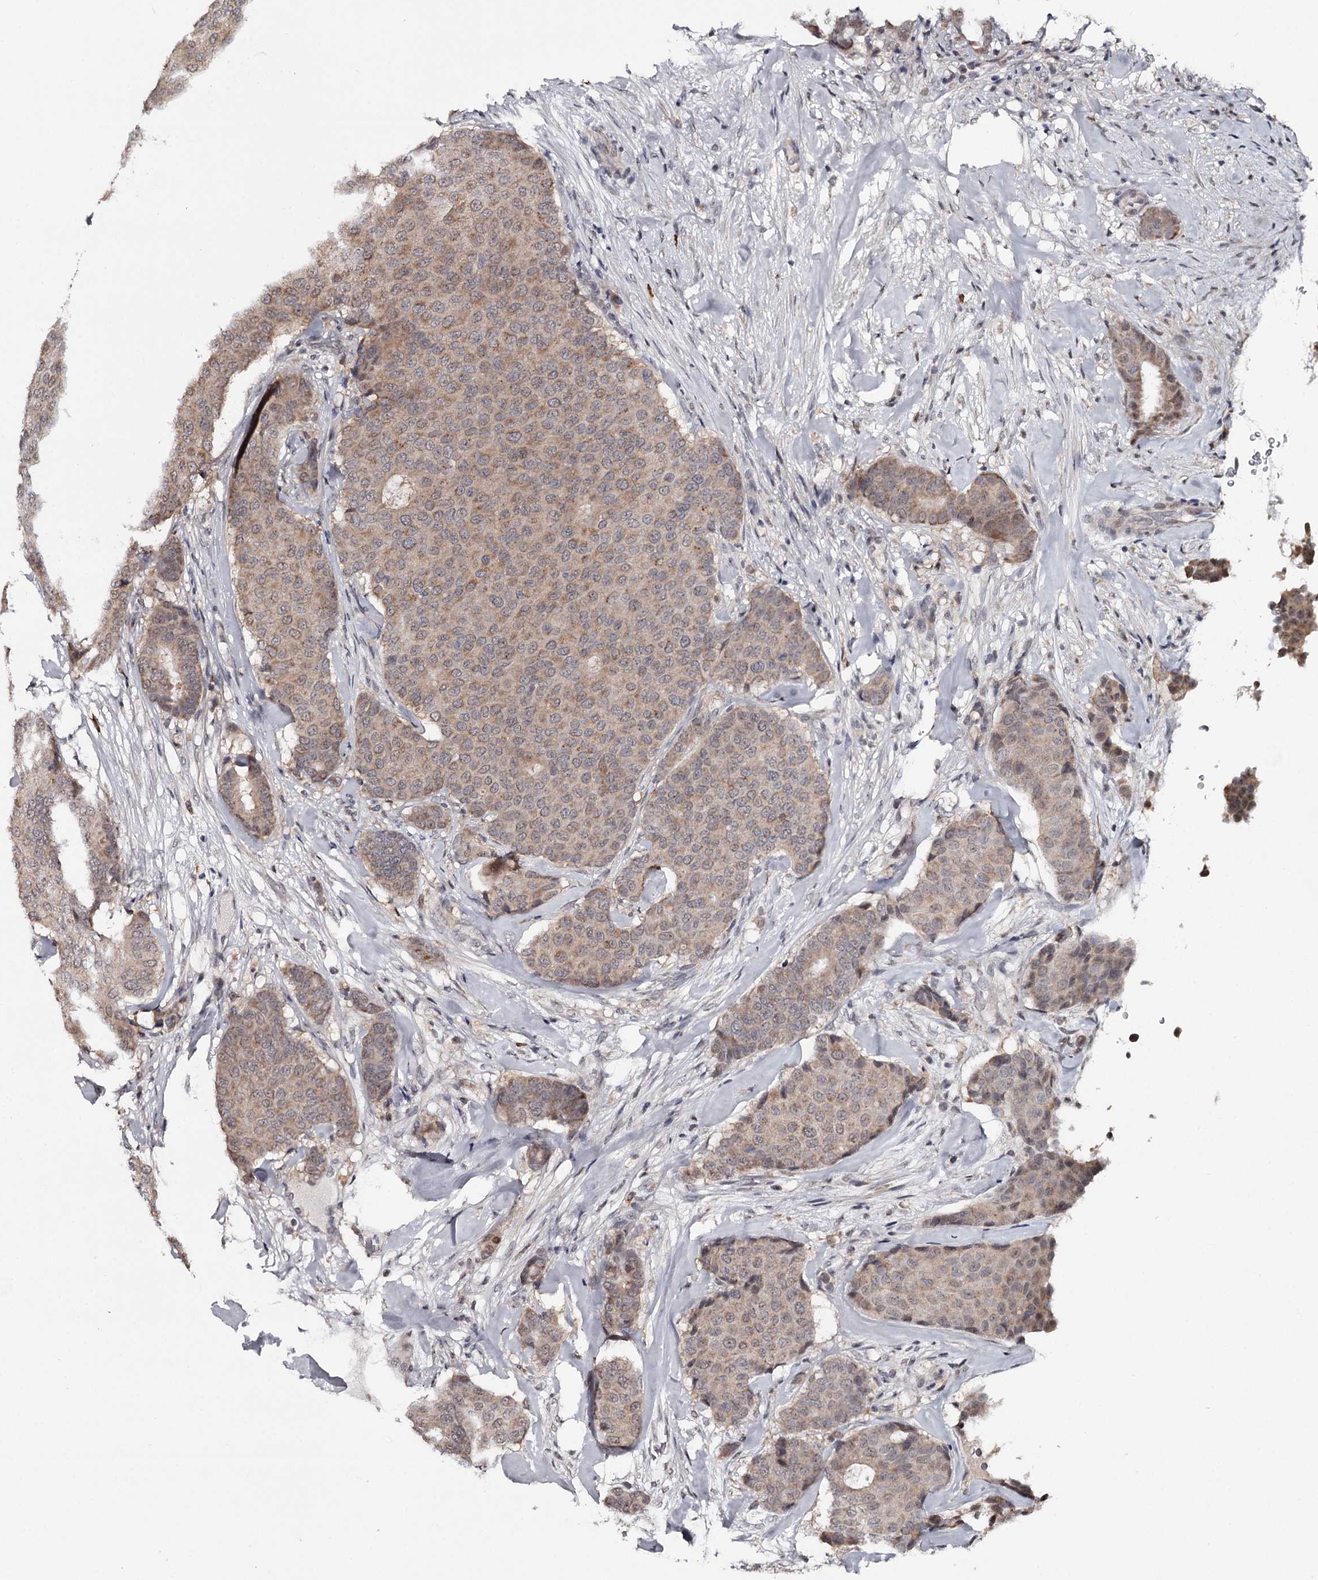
{"staining": {"intensity": "weak", "quantity": ">75%", "location": "cytoplasmic/membranous,nuclear"}, "tissue": "breast cancer", "cell_type": "Tumor cells", "image_type": "cancer", "snomed": [{"axis": "morphology", "description": "Duct carcinoma"}, {"axis": "topography", "description": "Breast"}], "caption": "Breast cancer (infiltrating ductal carcinoma) tissue reveals weak cytoplasmic/membranous and nuclear expression in approximately >75% of tumor cells, visualized by immunohistochemistry.", "gene": "GTSF1", "patient": {"sex": "female", "age": 75}}